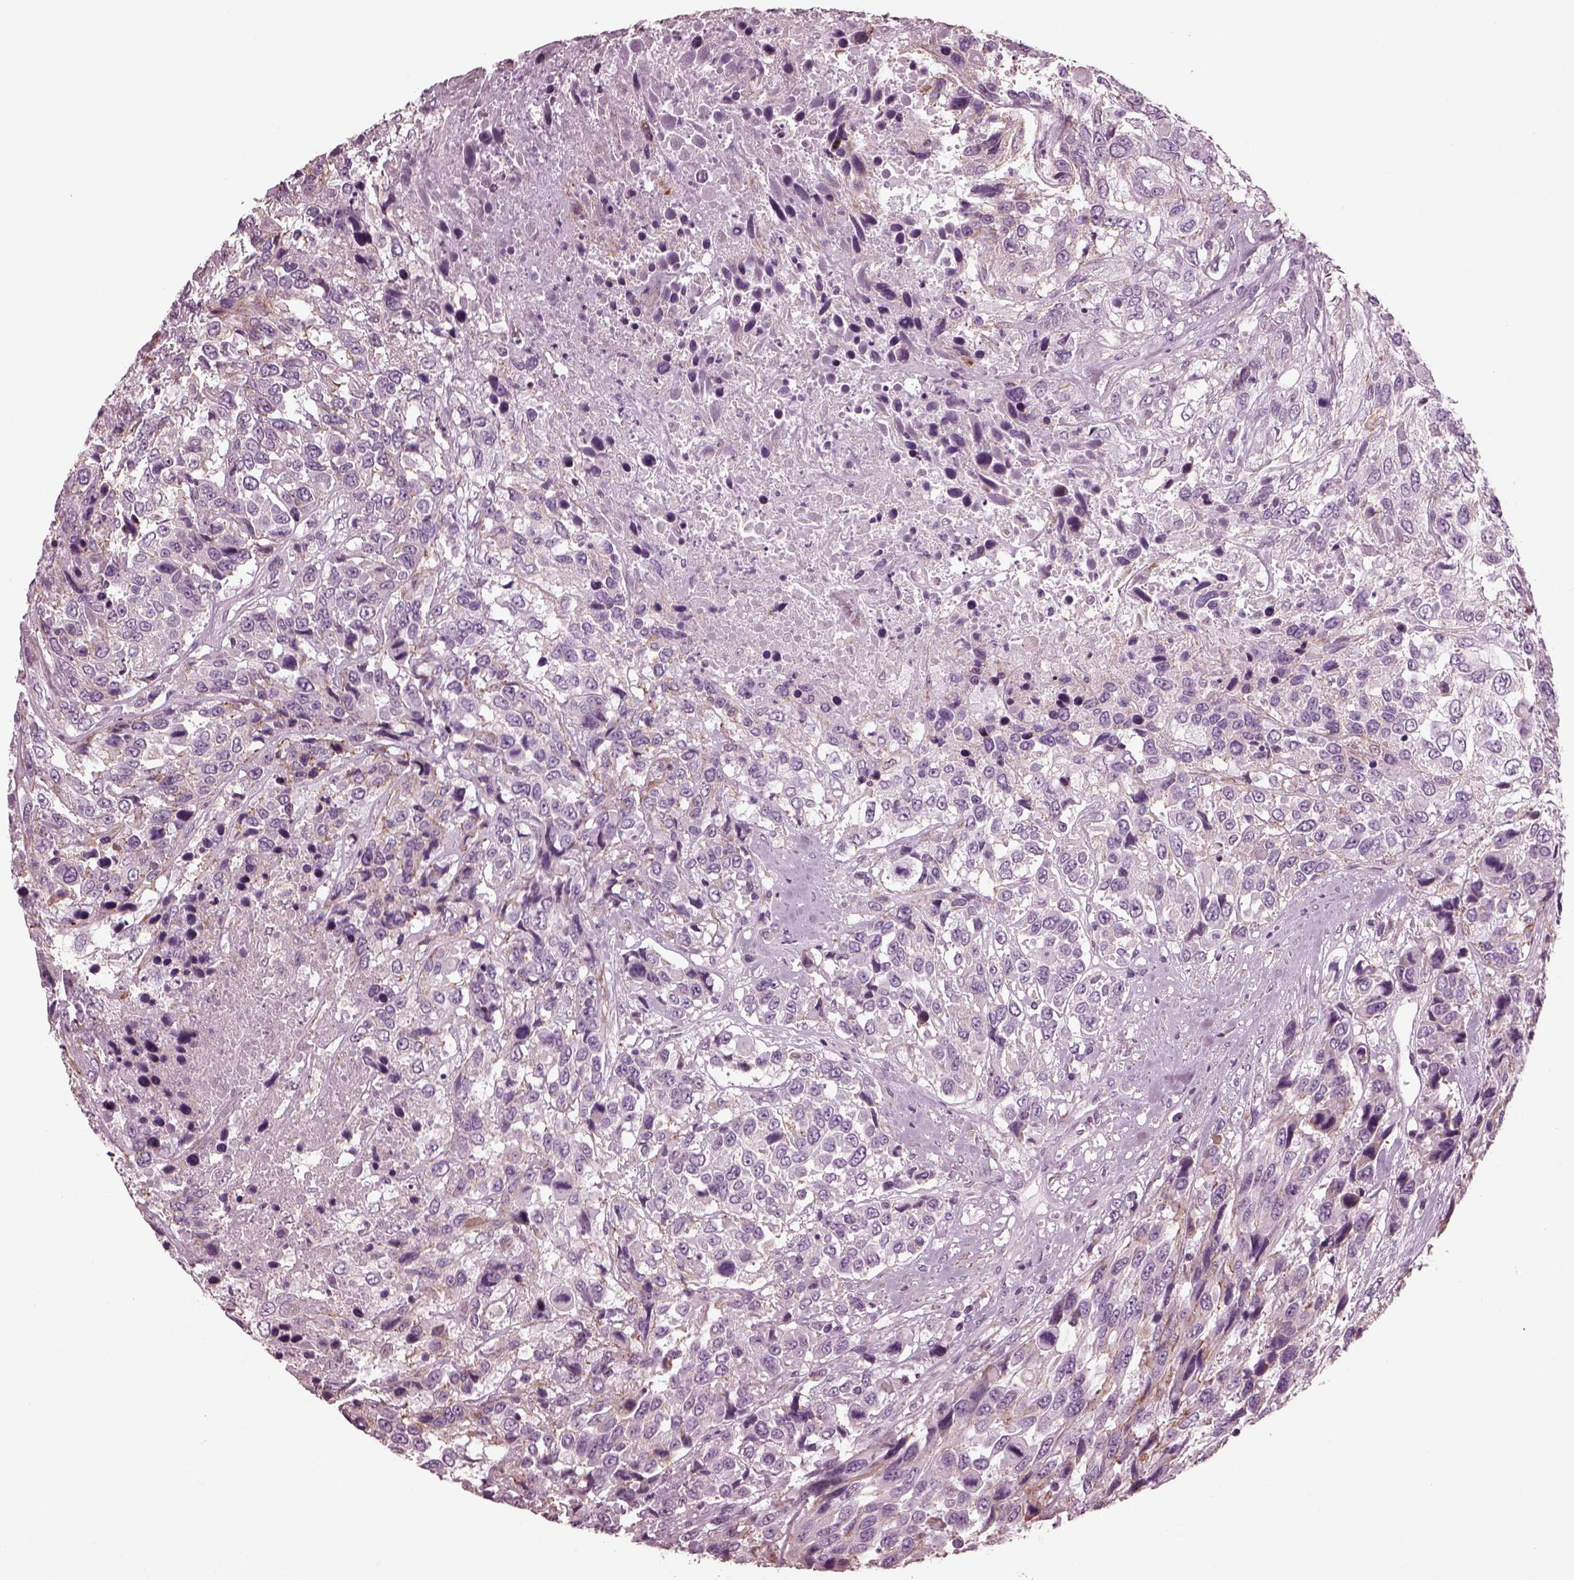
{"staining": {"intensity": "negative", "quantity": "none", "location": "none"}, "tissue": "urothelial cancer", "cell_type": "Tumor cells", "image_type": "cancer", "snomed": [{"axis": "morphology", "description": "Urothelial carcinoma, High grade"}, {"axis": "topography", "description": "Urinary bladder"}], "caption": "Immunohistochemistry (IHC) micrograph of human urothelial cancer stained for a protein (brown), which shows no staining in tumor cells.", "gene": "GDF11", "patient": {"sex": "female", "age": 70}}